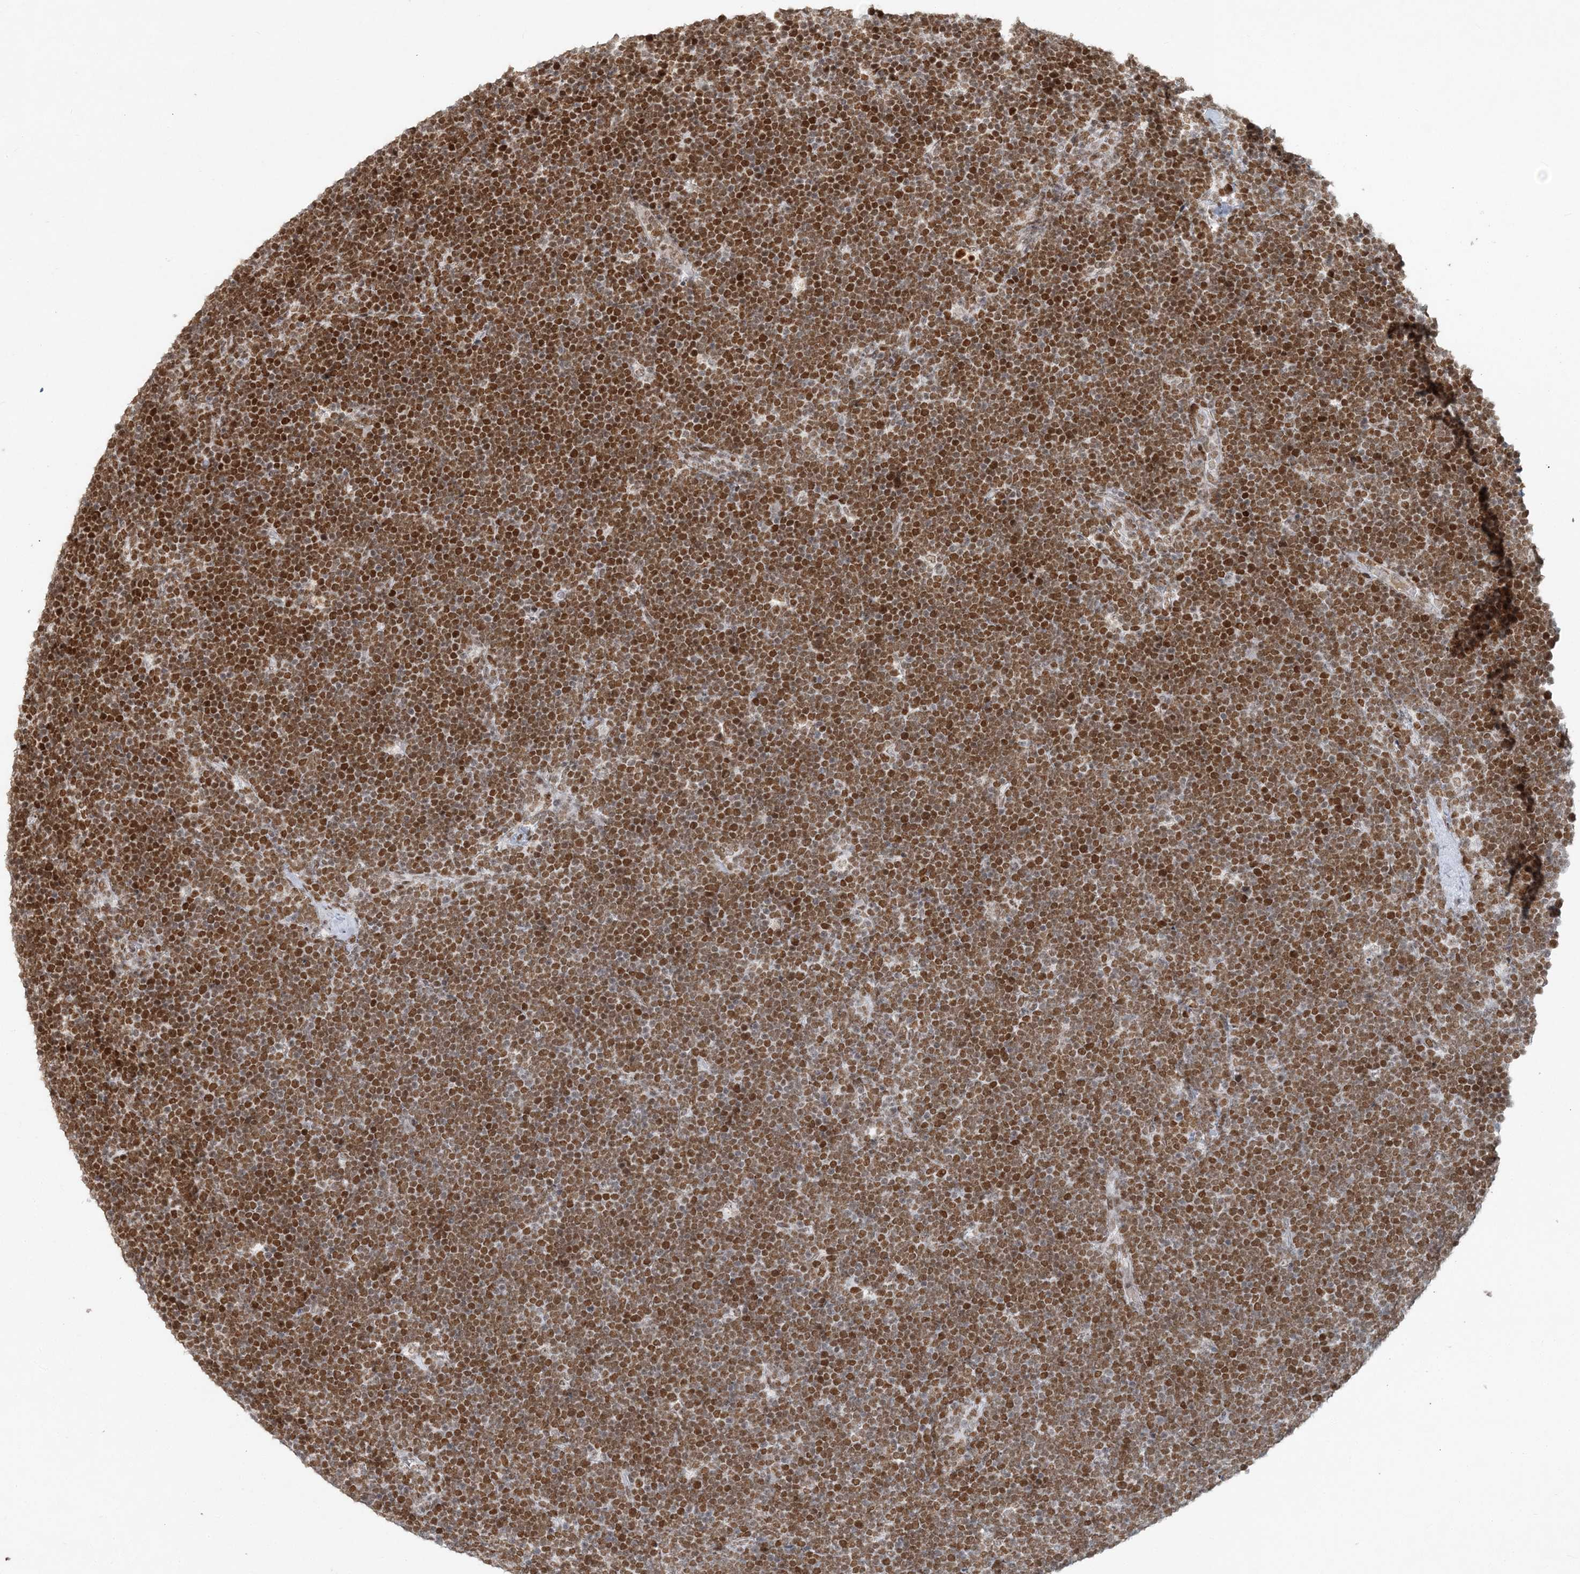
{"staining": {"intensity": "moderate", "quantity": ">75%", "location": "nuclear"}, "tissue": "lymphoma", "cell_type": "Tumor cells", "image_type": "cancer", "snomed": [{"axis": "morphology", "description": "Malignant lymphoma, non-Hodgkin's type, High grade"}, {"axis": "topography", "description": "Lymph node"}], "caption": "This is a micrograph of immunohistochemistry (IHC) staining of high-grade malignant lymphoma, non-Hodgkin's type, which shows moderate staining in the nuclear of tumor cells.", "gene": "BAZ1B", "patient": {"sex": "male", "age": 13}}